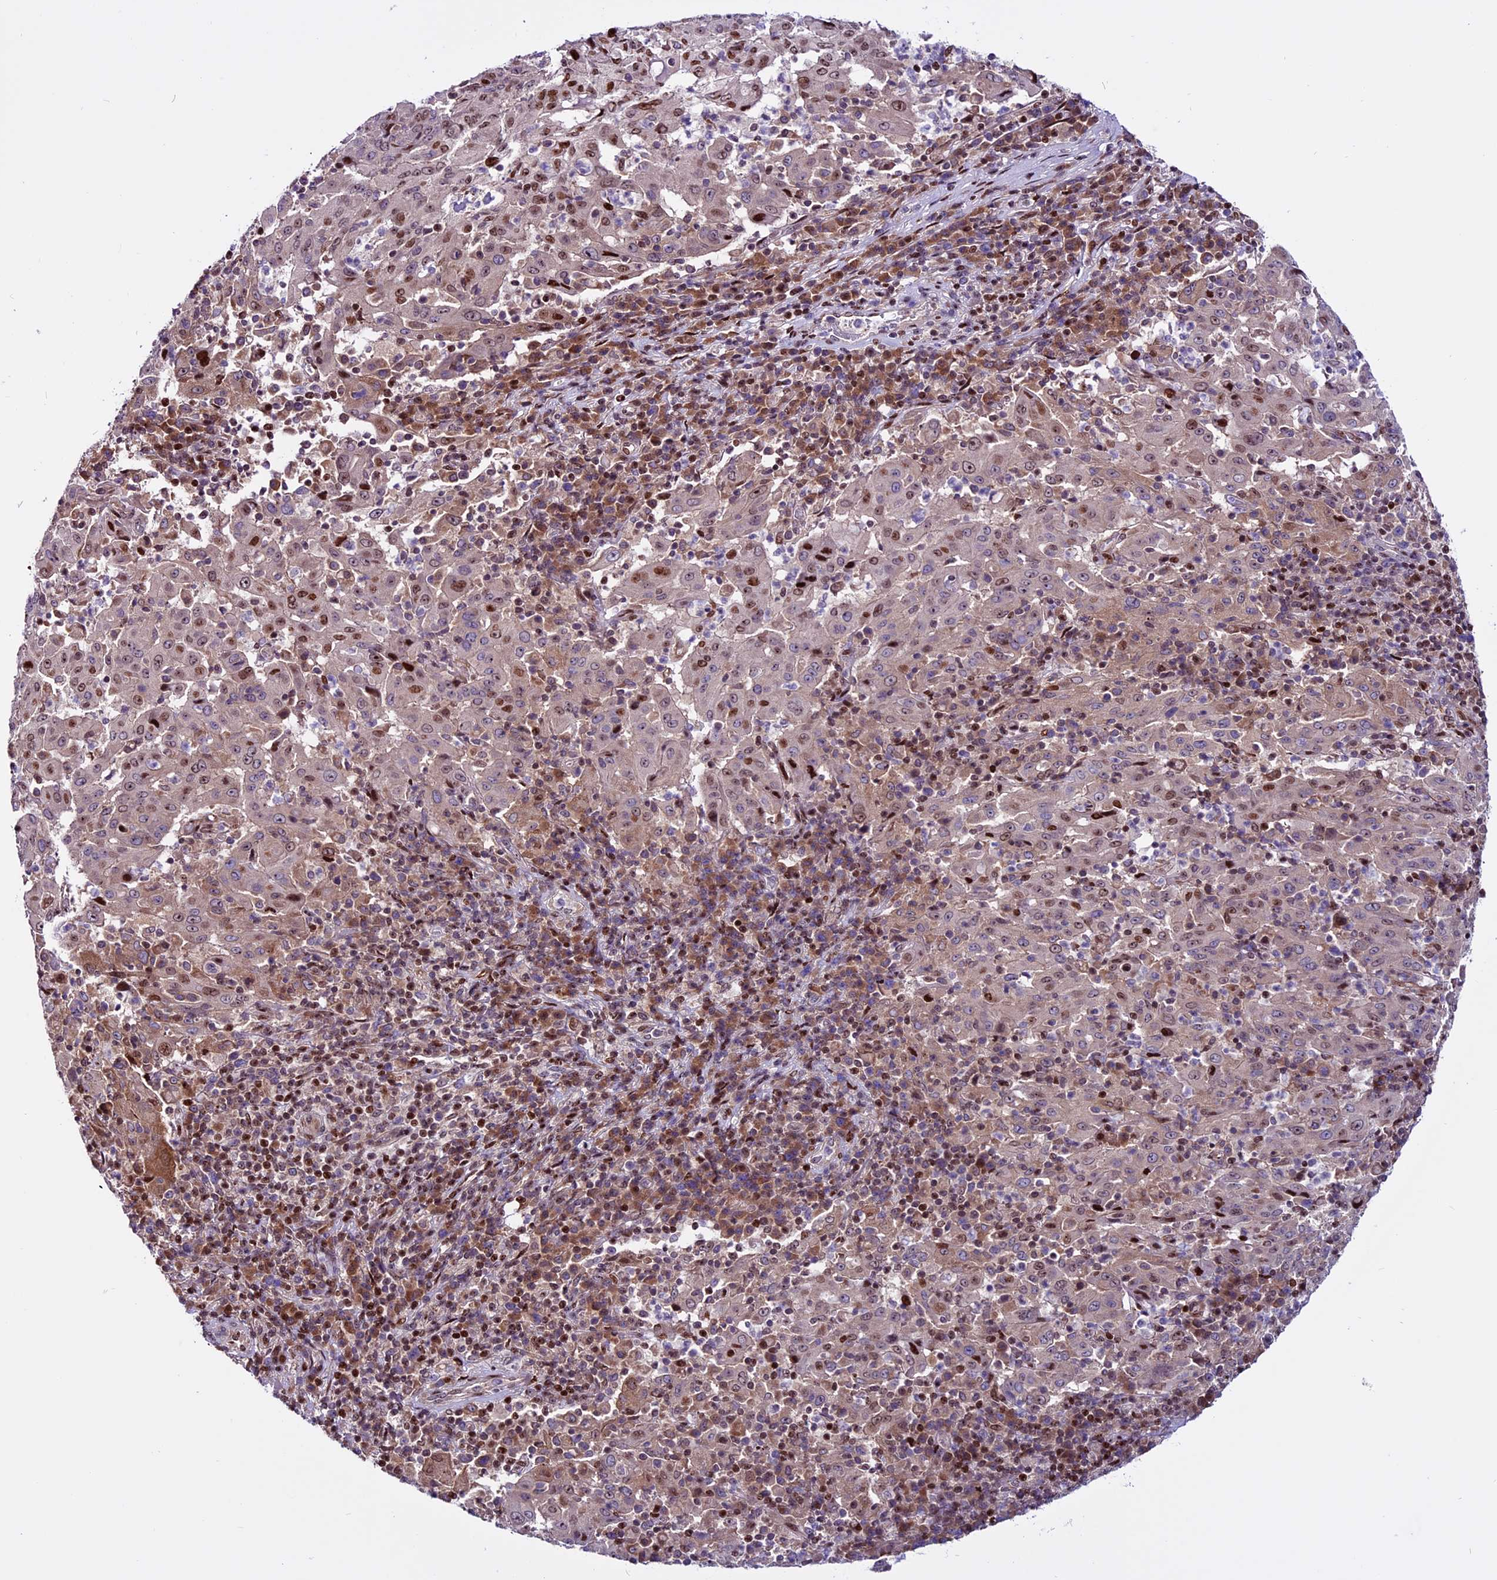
{"staining": {"intensity": "moderate", "quantity": "25%-75%", "location": "nuclear"}, "tissue": "pancreatic cancer", "cell_type": "Tumor cells", "image_type": "cancer", "snomed": [{"axis": "morphology", "description": "Adenocarcinoma, NOS"}, {"axis": "topography", "description": "Pancreas"}], "caption": "Brown immunohistochemical staining in adenocarcinoma (pancreatic) exhibits moderate nuclear expression in approximately 25%-75% of tumor cells. (DAB = brown stain, brightfield microscopy at high magnification).", "gene": "RINL", "patient": {"sex": "male", "age": 63}}